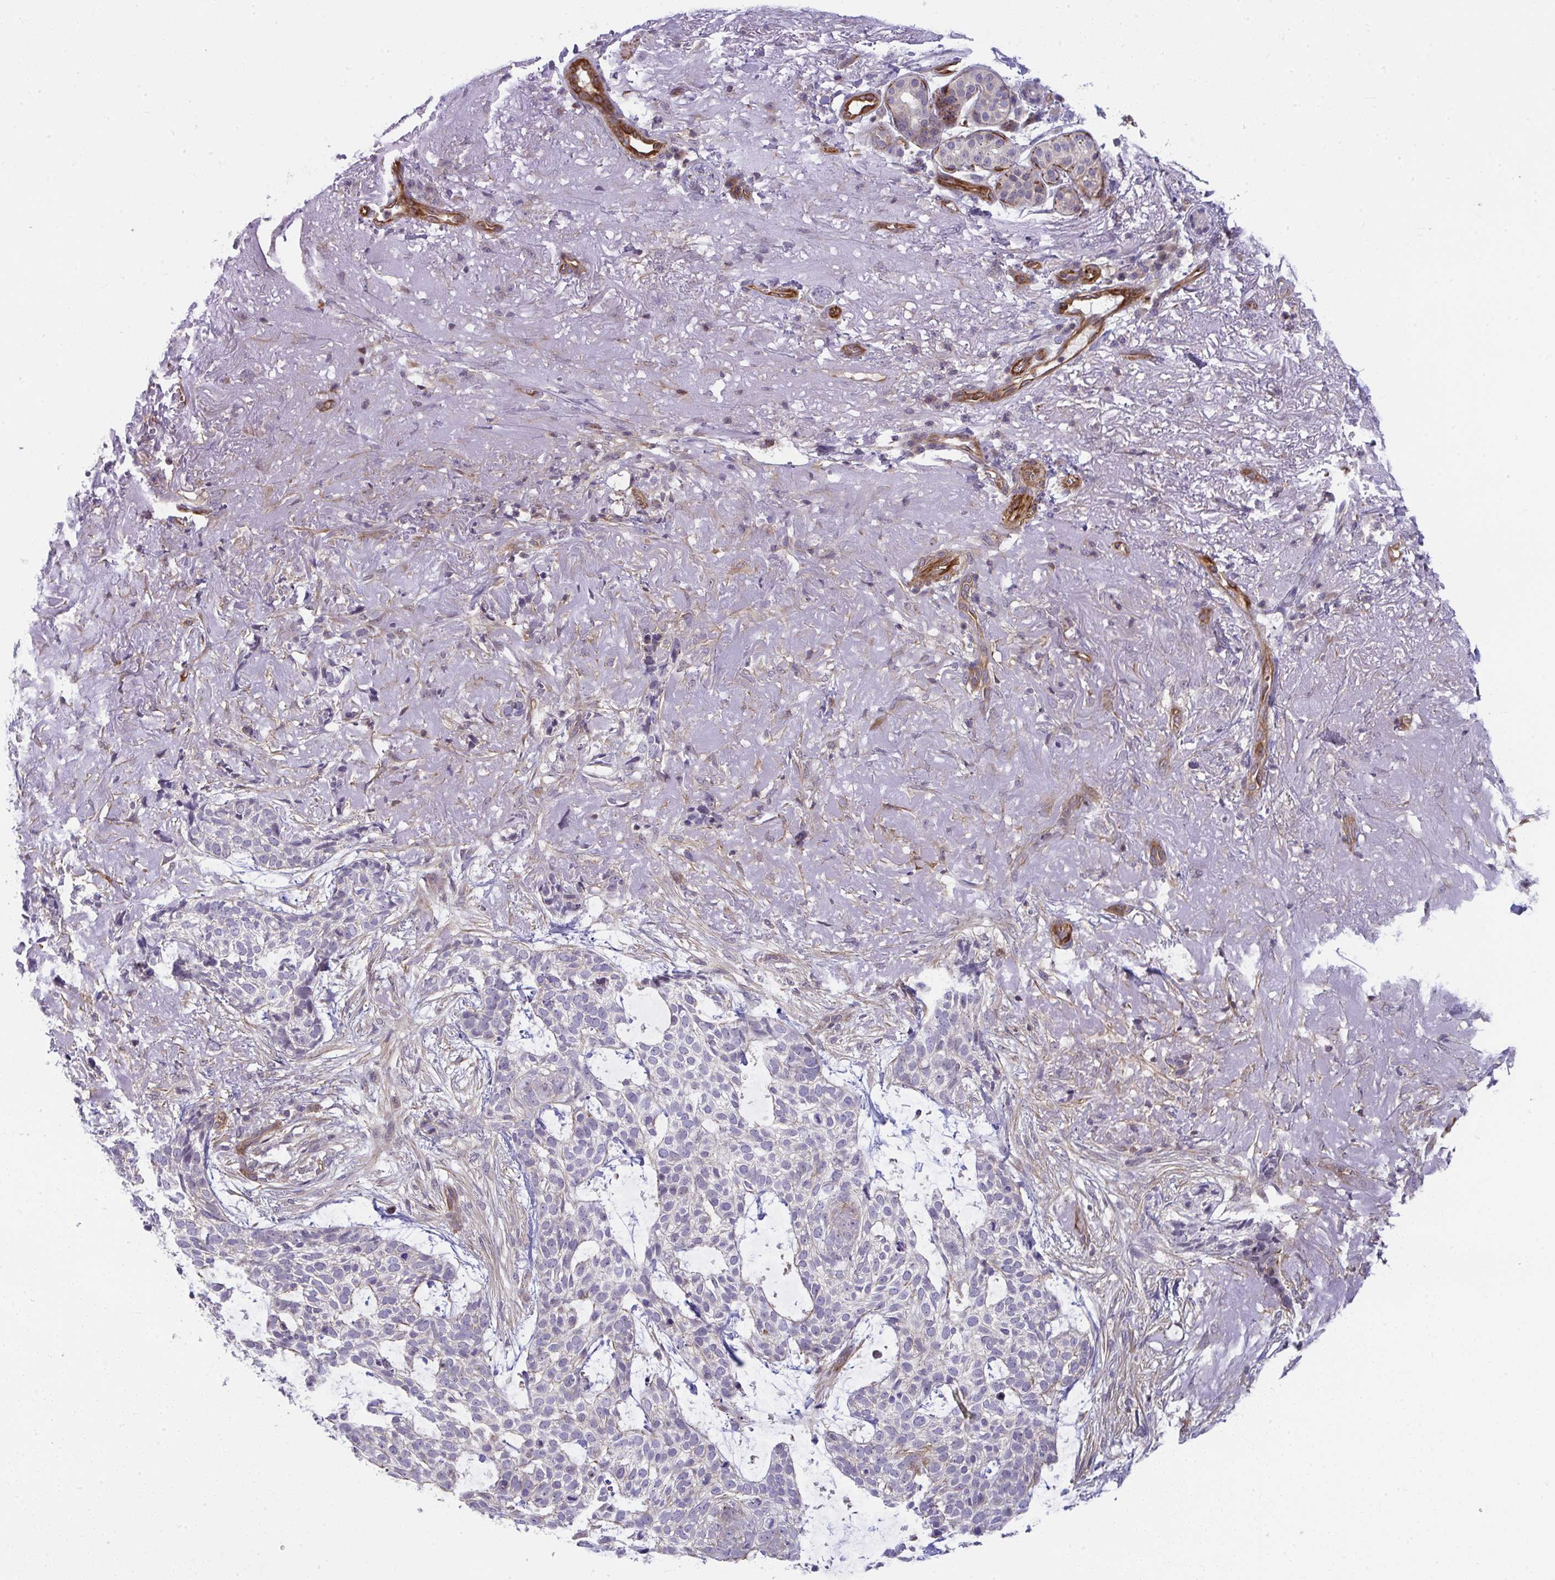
{"staining": {"intensity": "negative", "quantity": "none", "location": "none"}, "tissue": "skin cancer", "cell_type": "Tumor cells", "image_type": "cancer", "snomed": [{"axis": "morphology", "description": "Basal cell carcinoma"}, {"axis": "topography", "description": "Skin"}, {"axis": "topography", "description": "Skin of face"}], "caption": "DAB immunohistochemical staining of human basal cell carcinoma (skin) exhibits no significant positivity in tumor cells.", "gene": "MYL12A", "patient": {"sex": "female", "age": 80}}